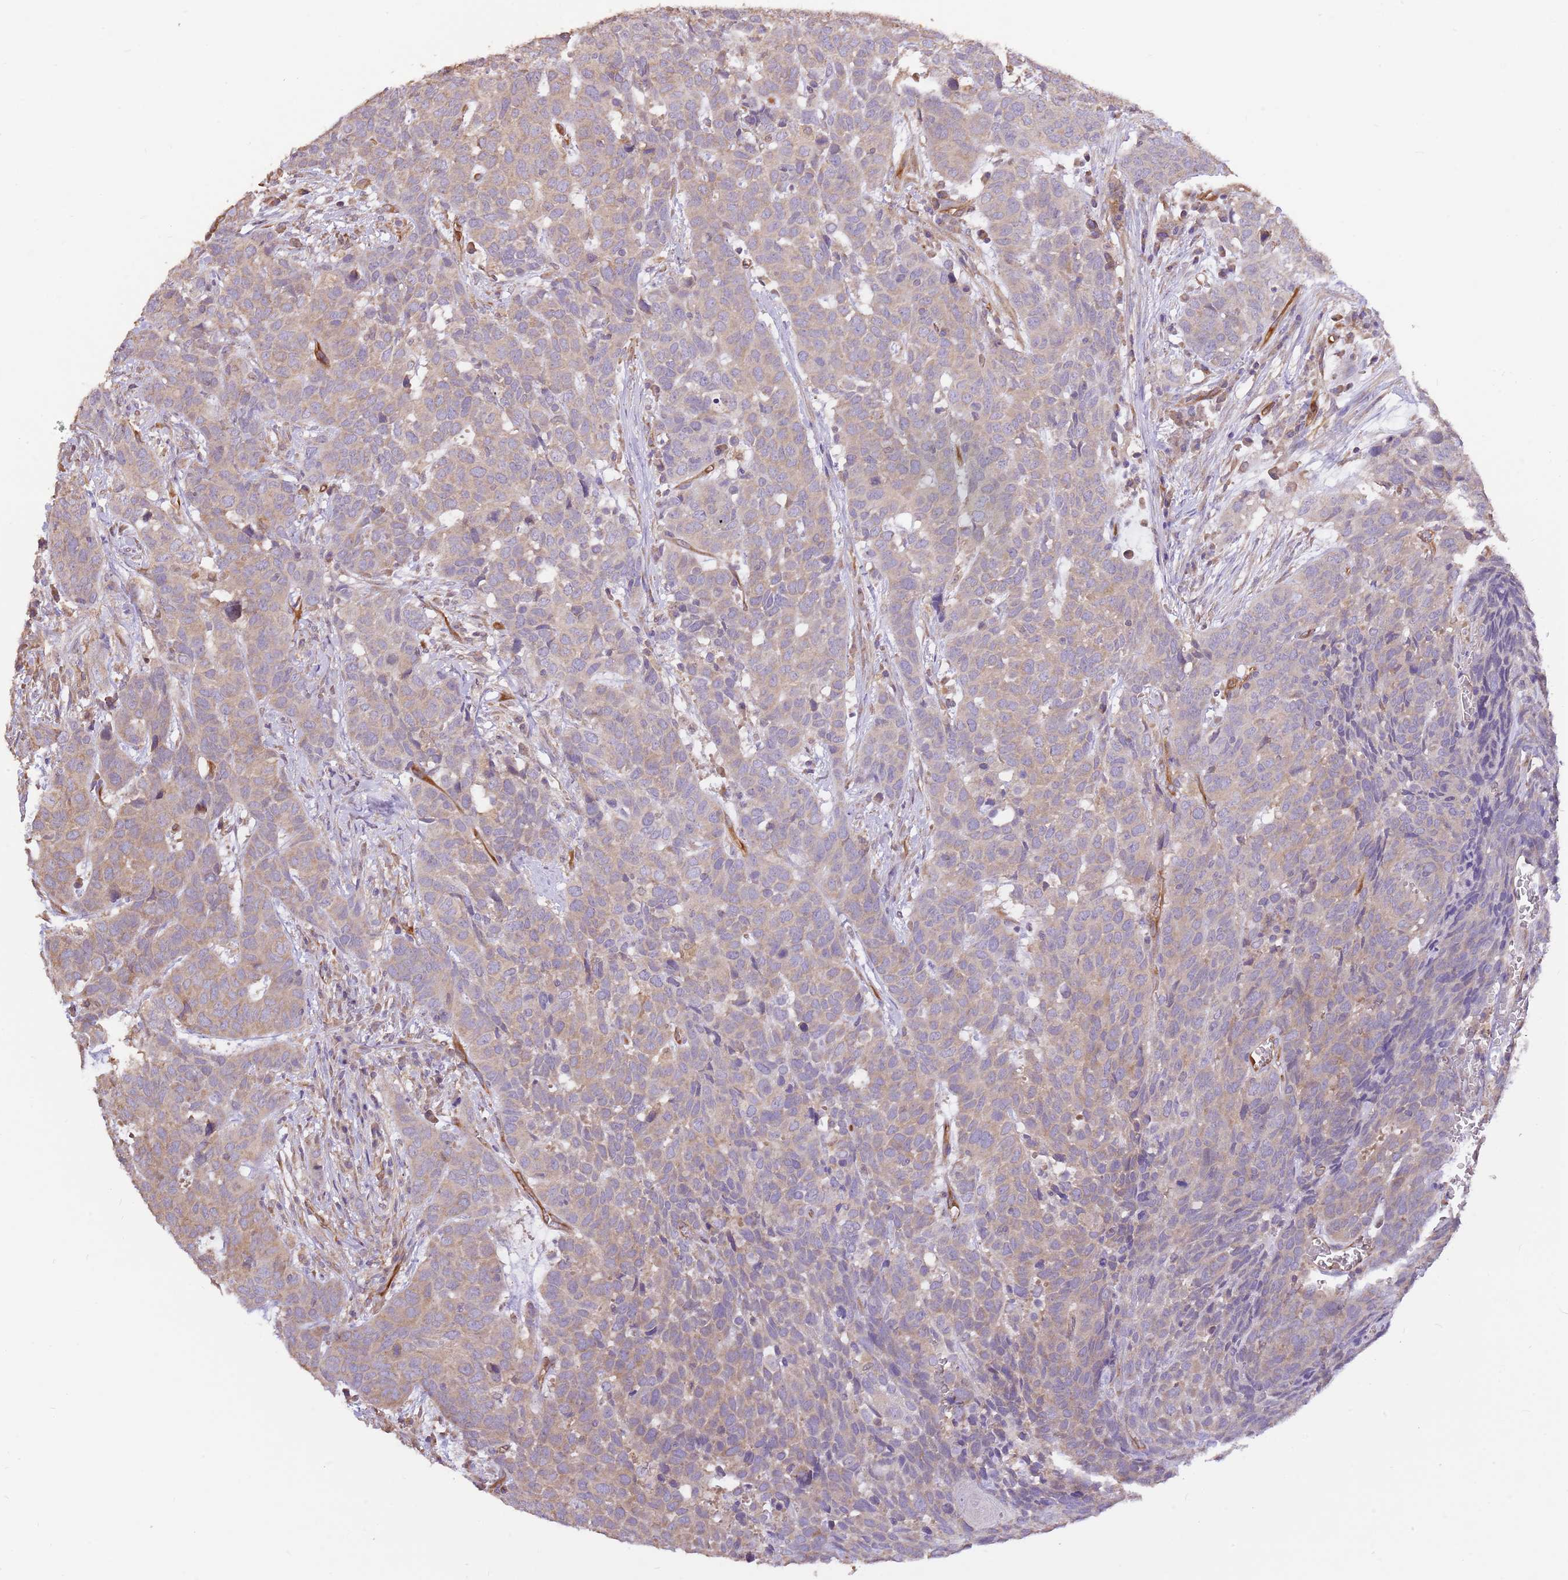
{"staining": {"intensity": "moderate", "quantity": ">75%", "location": "cytoplasmic/membranous"}, "tissue": "head and neck cancer", "cell_type": "Tumor cells", "image_type": "cancer", "snomed": [{"axis": "morphology", "description": "Squamous cell carcinoma, NOS"}, {"axis": "topography", "description": "Head-Neck"}], "caption": "An image of human head and neck cancer stained for a protein shows moderate cytoplasmic/membranous brown staining in tumor cells.", "gene": "DOCK9", "patient": {"sex": "male", "age": 66}}